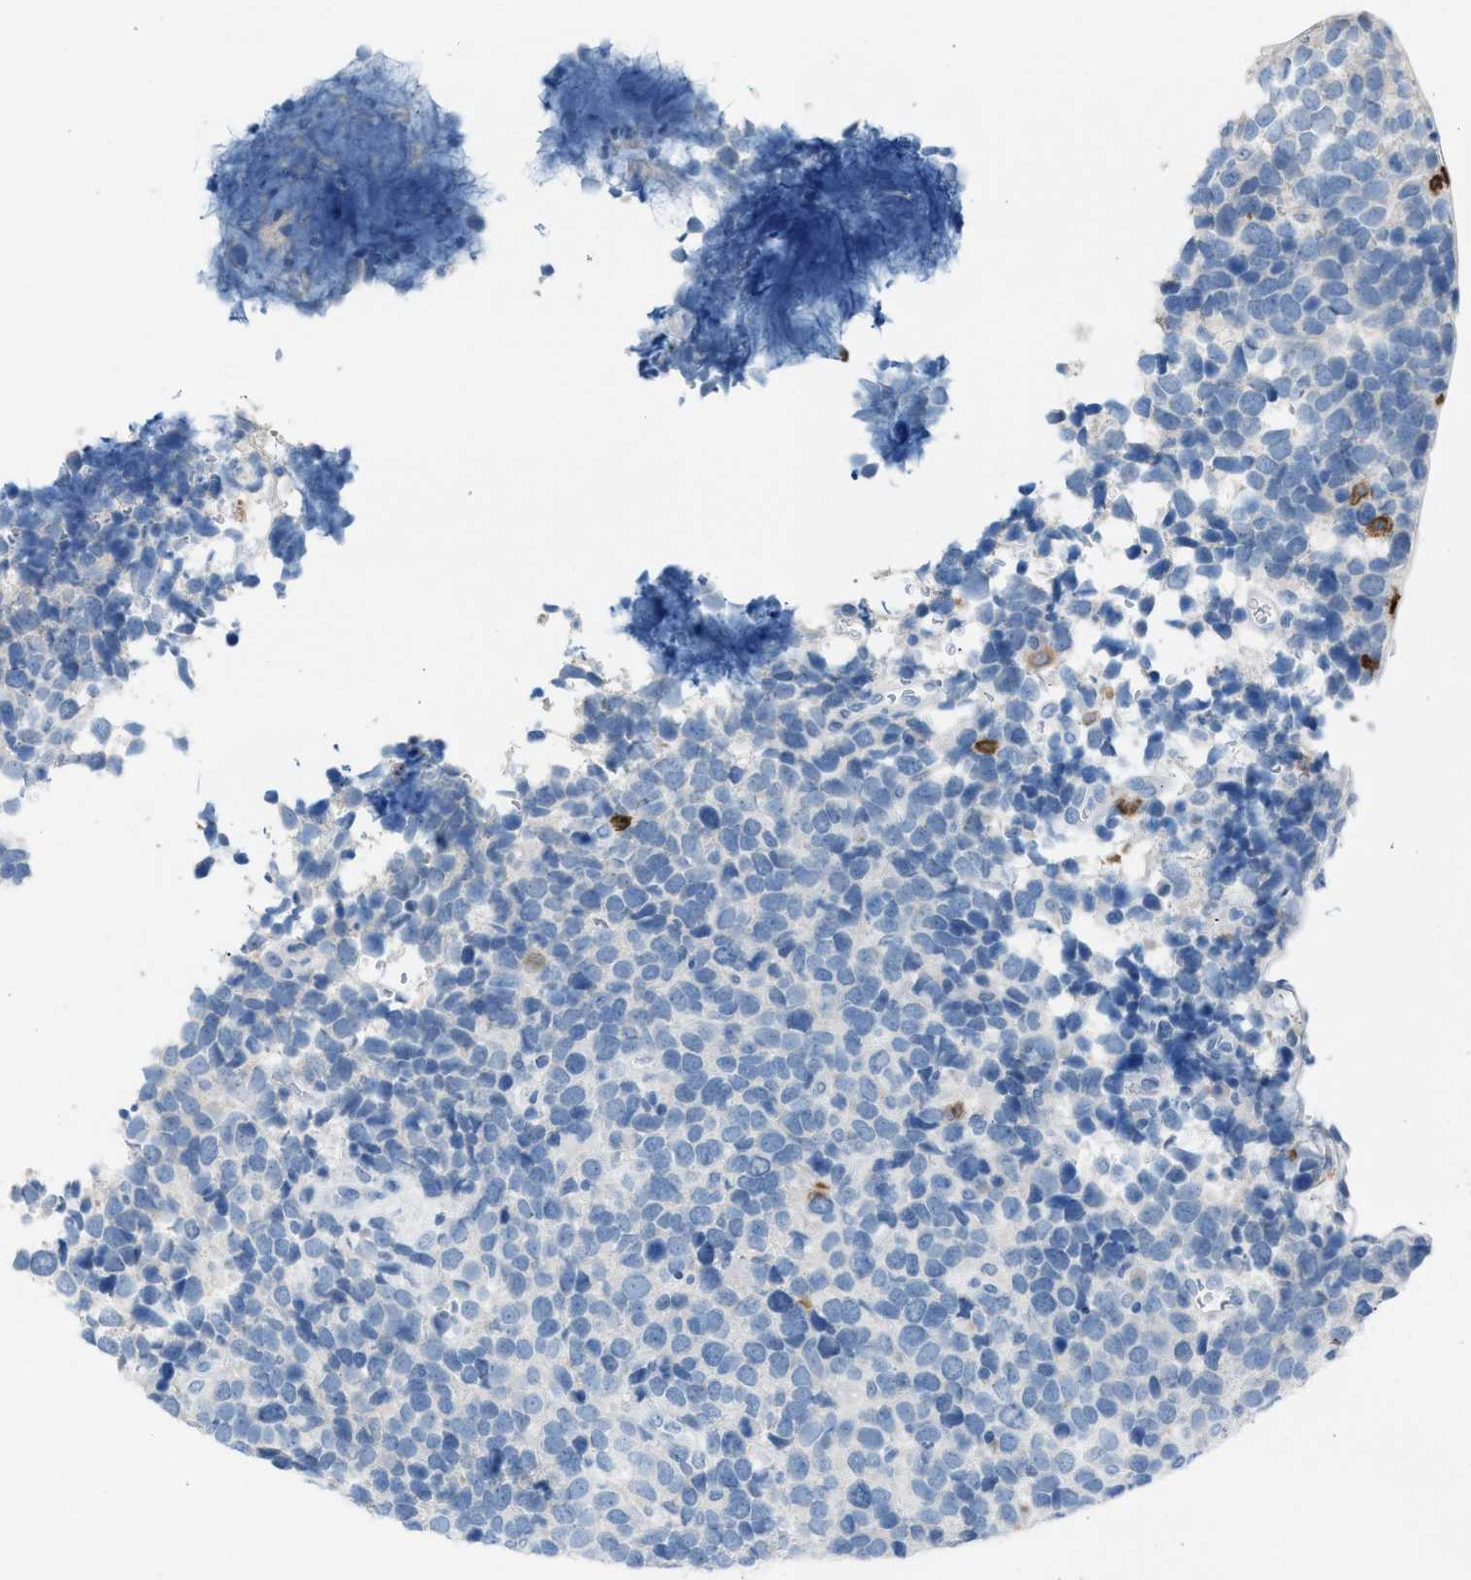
{"staining": {"intensity": "negative", "quantity": "none", "location": "none"}, "tissue": "urothelial cancer", "cell_type": "Tumor cells", "image_type": "cancer", "snomed": [{"axis": "morphology", "description": "Urothelial carcinoma, High grade"}, {"axis": "topography", "description": "Urinary bladder"}], "caption": "High magnification brightfield microscopy of urothelial cancer stained with DAB (3,3'-diaminobenzidine) (brown) and counterstained with hematoxylin (blue): tumor cells show no significant staining. Nuclei are stained in blue.", "gene": "CLEC10A", "patient": {"sex": "female", "age": 82}}